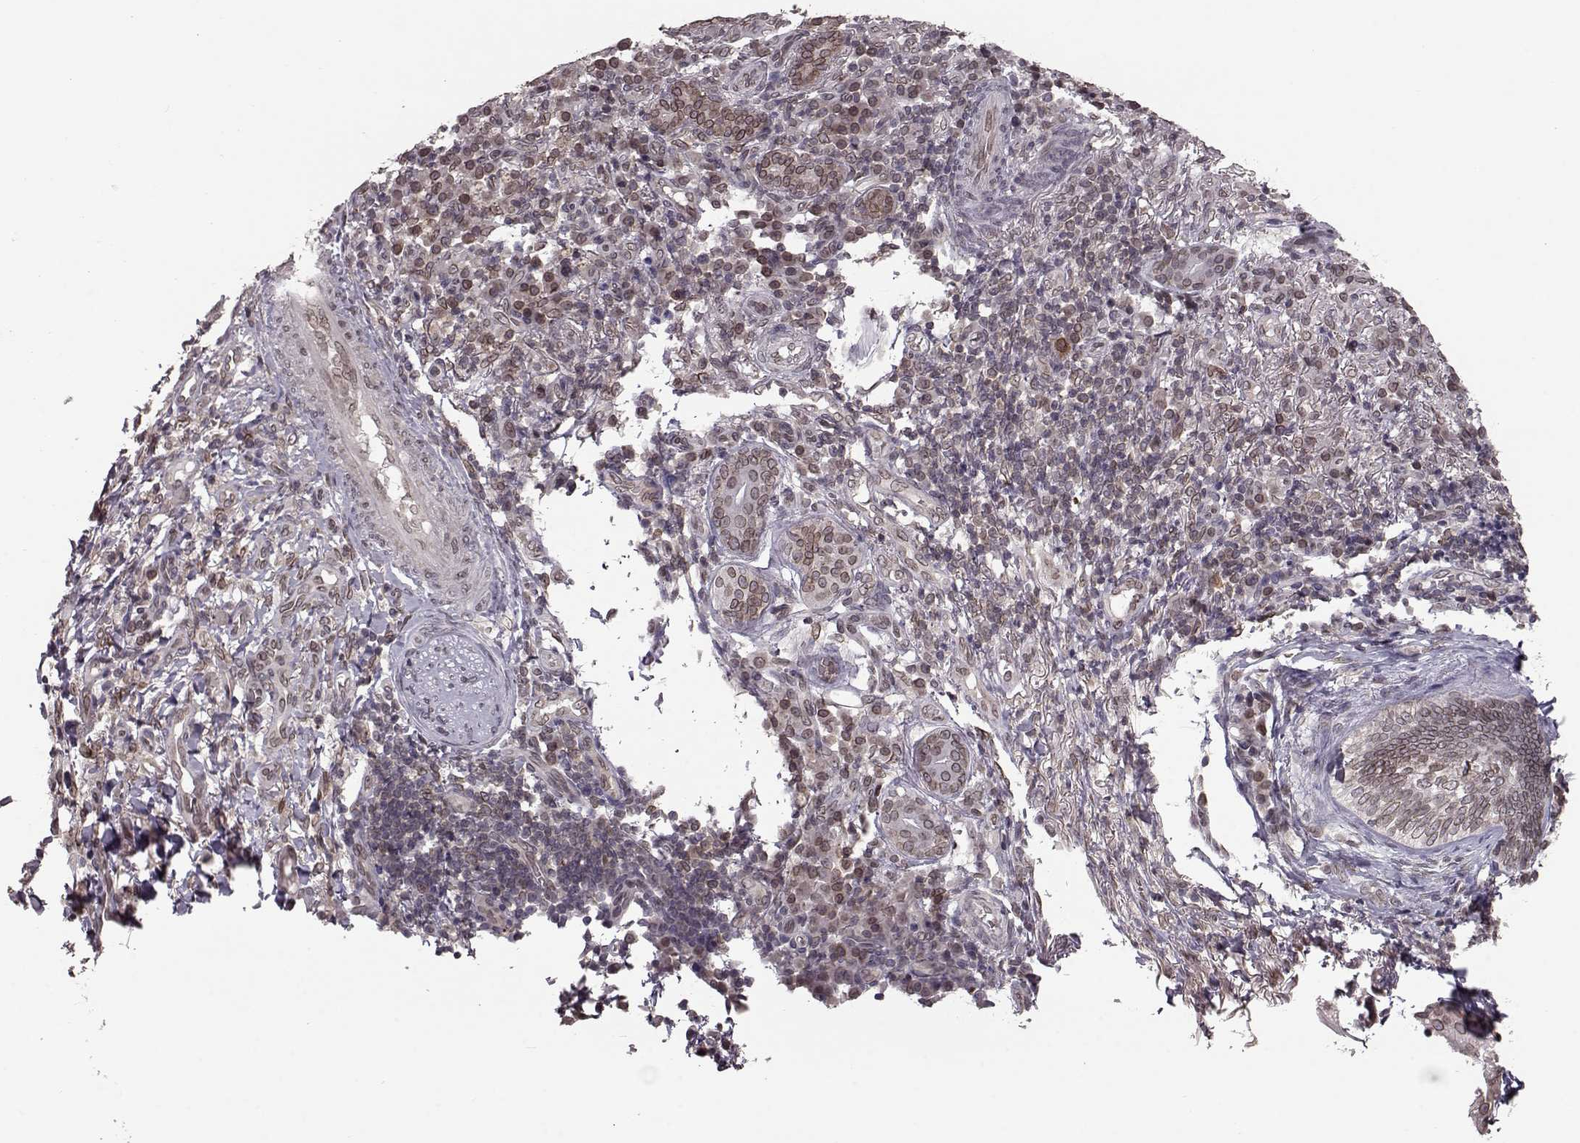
{"staining": {"intensity": "weak", "quantity": ">75%", "location": "cytoplasmic/membranous,nuclear"}, "tissue": "skin cancer", "cell_type": "Tumor cells", "image_type": "cancer", "snomed": [{"axis": "morphology", "description": "Basal cell carcinoma"}, {"axis": "topography", "description": "Skin"}], "caption": "Immunohistochemistry (IHC) photomicrograph of neoplastic tissue: human skin cancer stained using immunohistochemistry (IHC) shows low levels of weak protein expression localized specifically in the cytoplasmic/membranous and nuclear of tumor cells, appearing as a cytoplasmic/membranous and nuclear brown color.", "gene": "NUP37", "patient": {"sex": "female", "age": 69}}